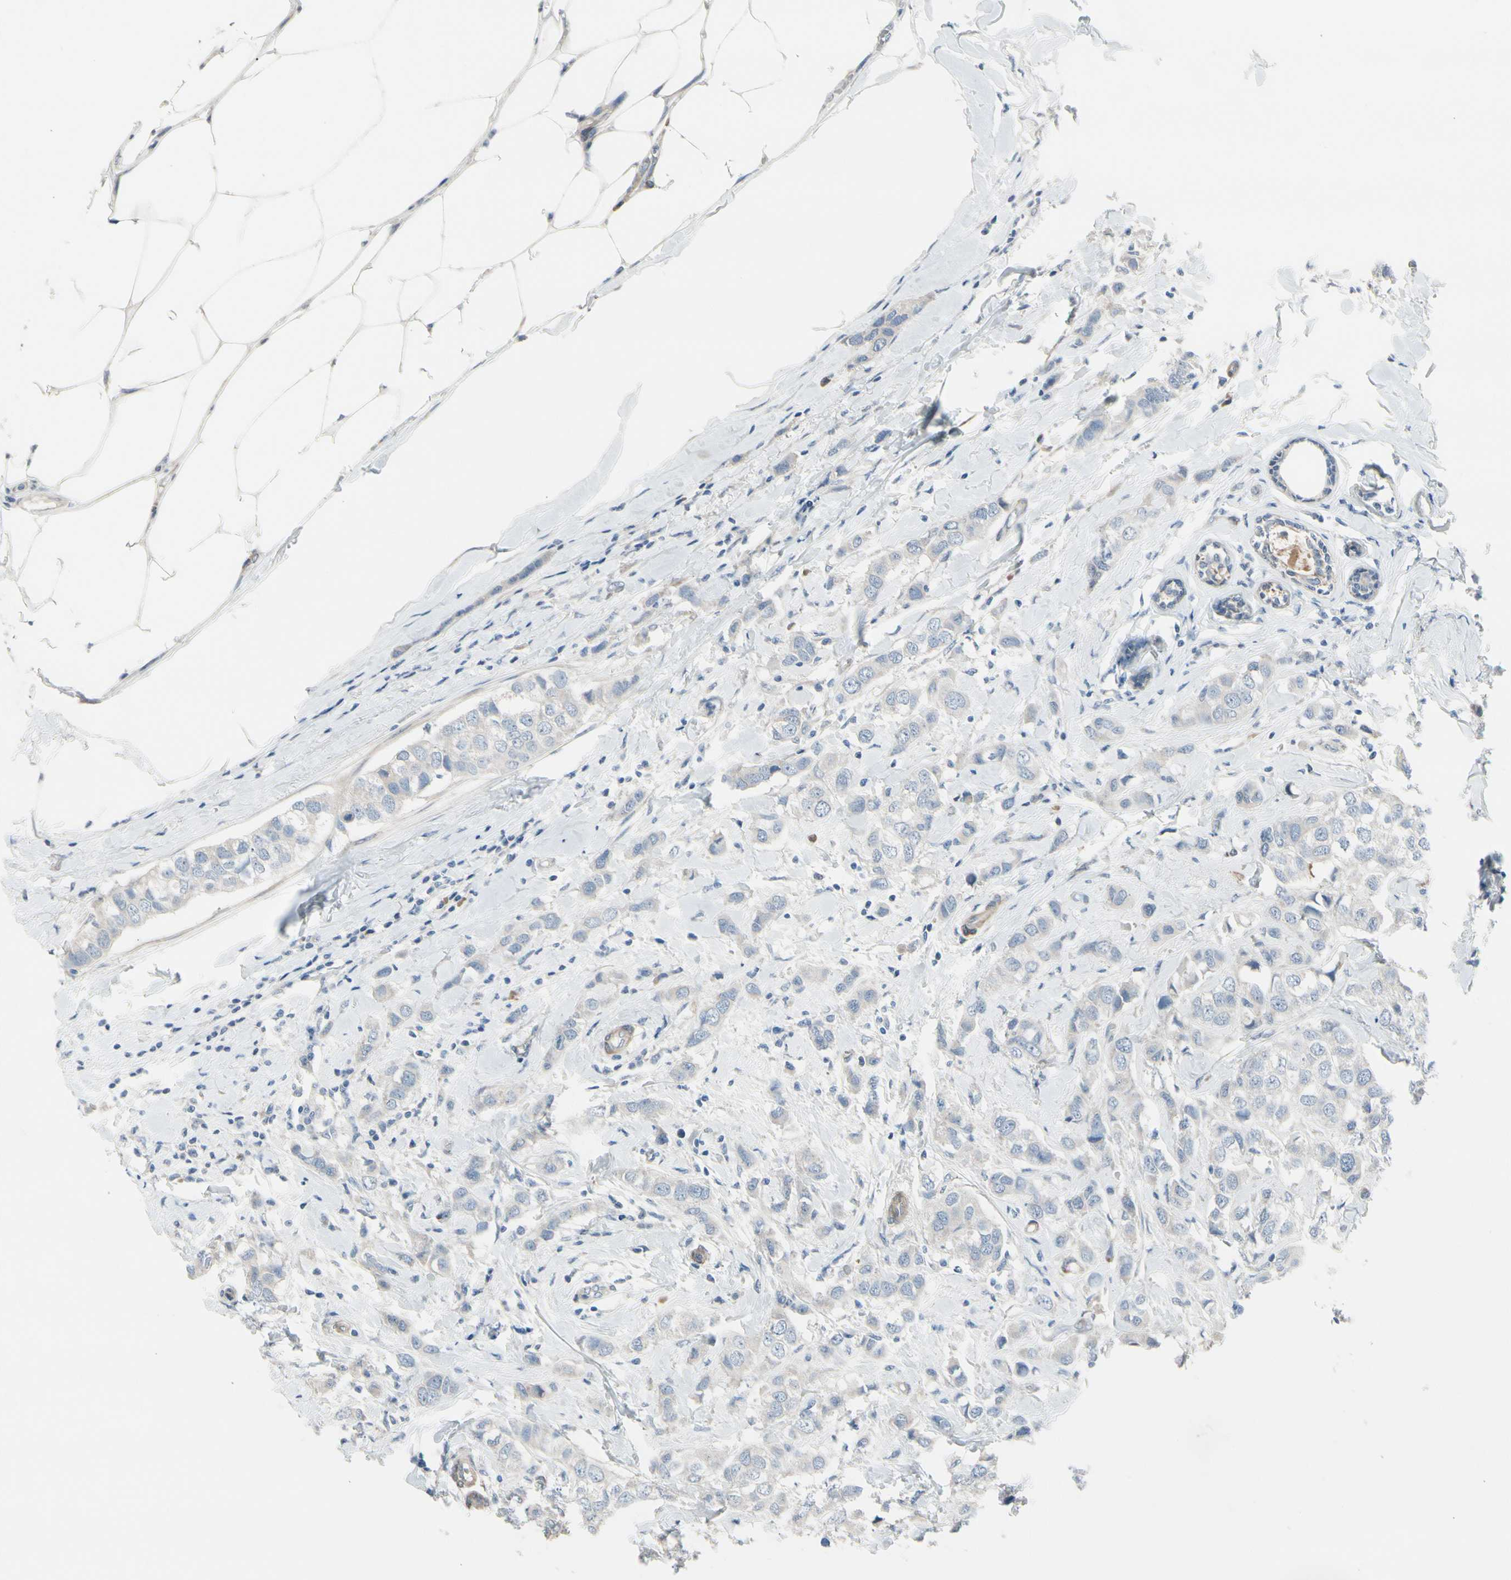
{"staining": {"intensity": "negative", "quantity": "none", "location": "none"}, "tissue": "breast cancer", "cell_type": "Tumor cells", "image_type": "cancer", "snomed": [{"axis": "morphology", "description": "Duct carcinoma"}, {"axis": "topography", "description": "Breast"}], "caption": "This micrograph is of breast intraductal carcinoma stained with IHC to label a protein in brown with the nuclei are counter-stained blue. There is no positivity in tumor cells.", "gene": "MAP2", "patient": {"sex": "female", "age": 50}}